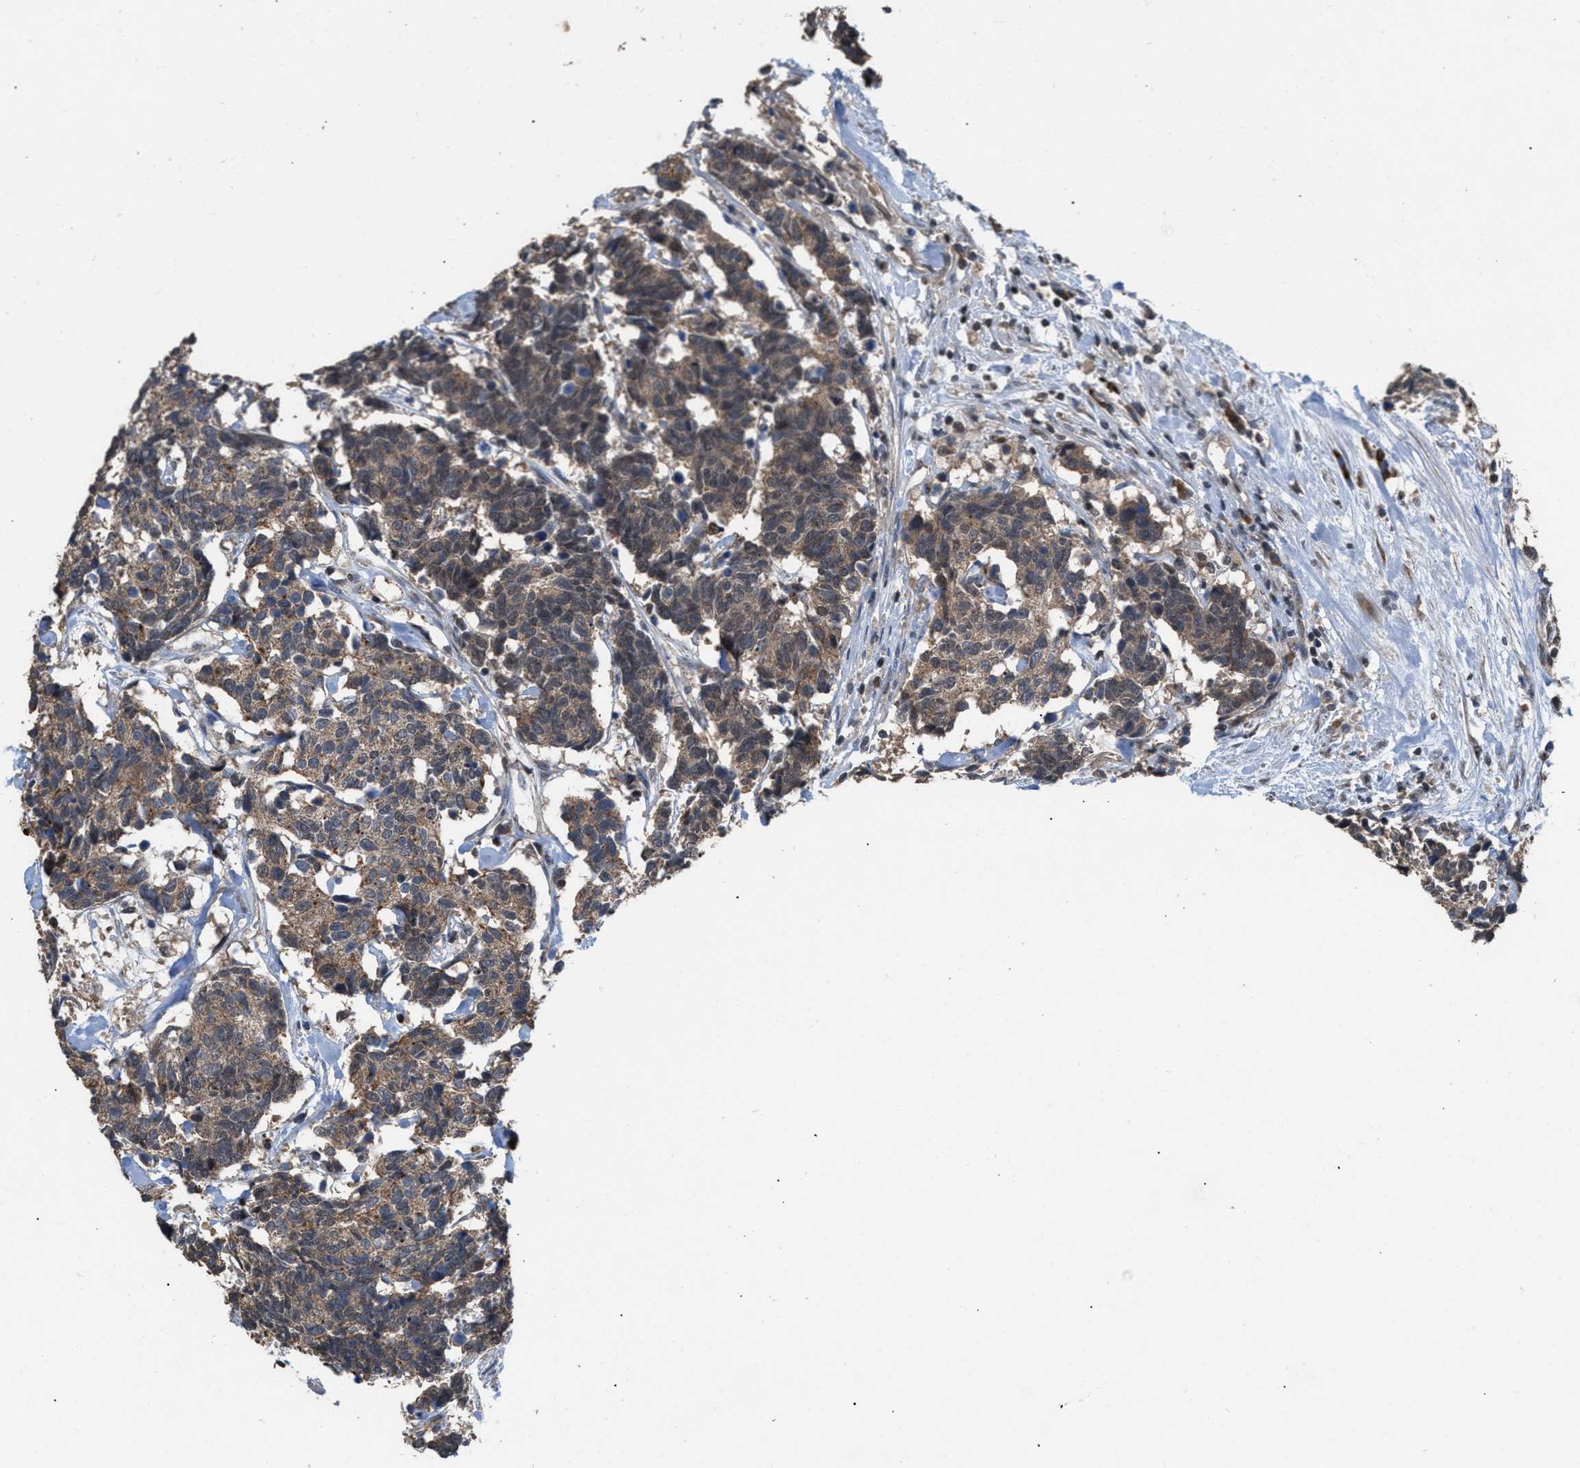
{"staining": {"intensity": "weak", "quantity": ">75%", "location": "cytoplasmic/membranous"}, "tissue": "carcinoid", "cell_type": "Tumor cells", "image_type": "cancer", "snomed": [{"axis": "morphology", "description": "Carcinoma, NOS"}, {"axis": "morphology", "description": "Carcinoid, malignant, NOS"}, {"axis": "topography", "description": "Urinary bladder"}], "caption": "IHC image of human carcinoma stained for a protein (brown), which demonstrates low levels of weak cytoplasmic/membranous positivity in about >75% of tumor cells.", "gene": "C9orf78", "patient": {"sex": "male", "age": 57}}